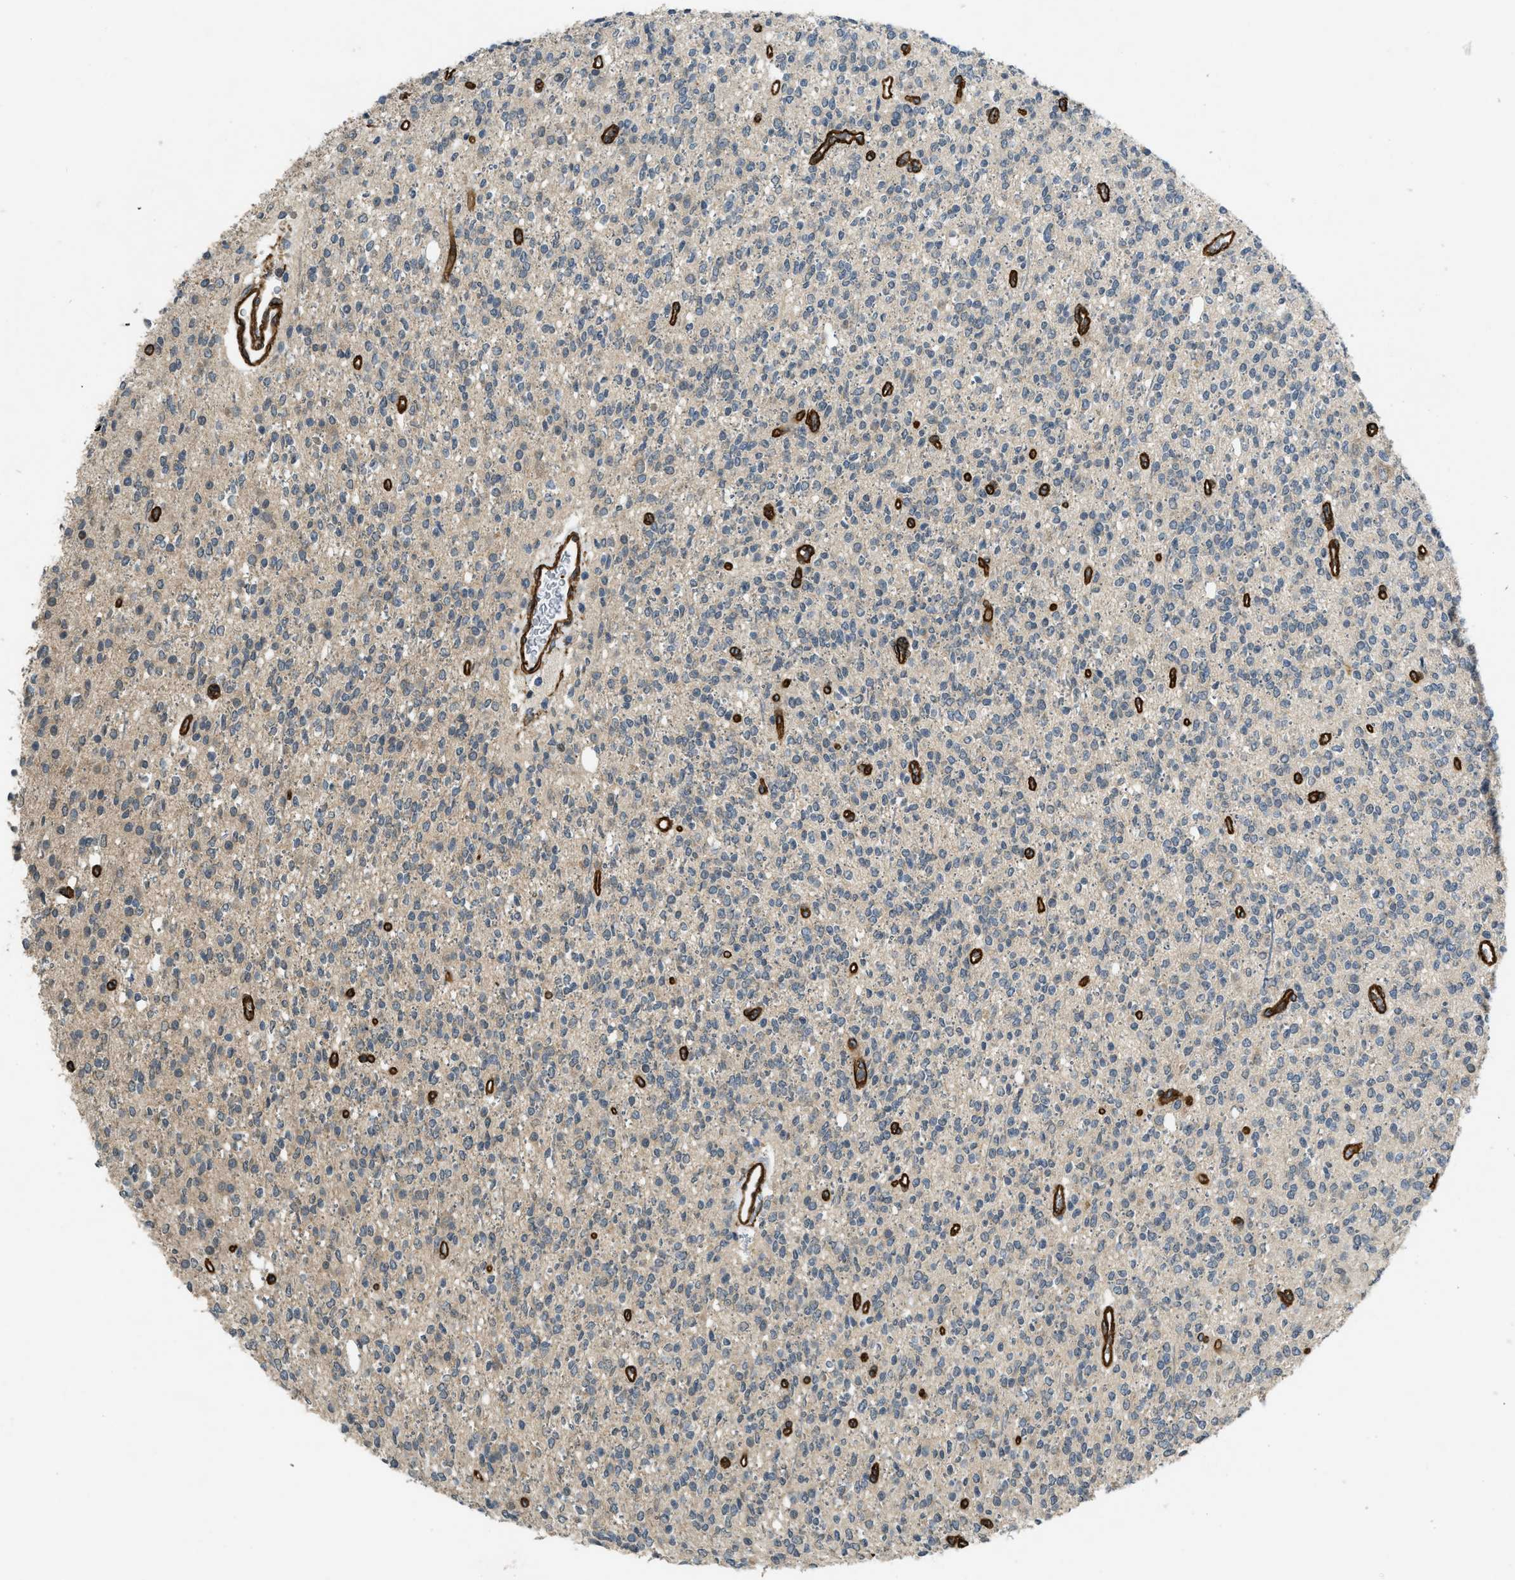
{"staining": {"intensity": "negative", "quantity": "none", "location": "none"}, "tissue": "glioma", "cell_type": "Tumor cells", "image_type": "cancer", "snomed": [{"axis": "morphology", "description": "Glioma, malignant, High grade"}, {"axis": "topography", "description": "Brain"}], "caption": "A histopathology image of human glioma is negative for staining in tumor cells.", "gene": "NMB", "patient": {"sex": "male", "age": 34}}